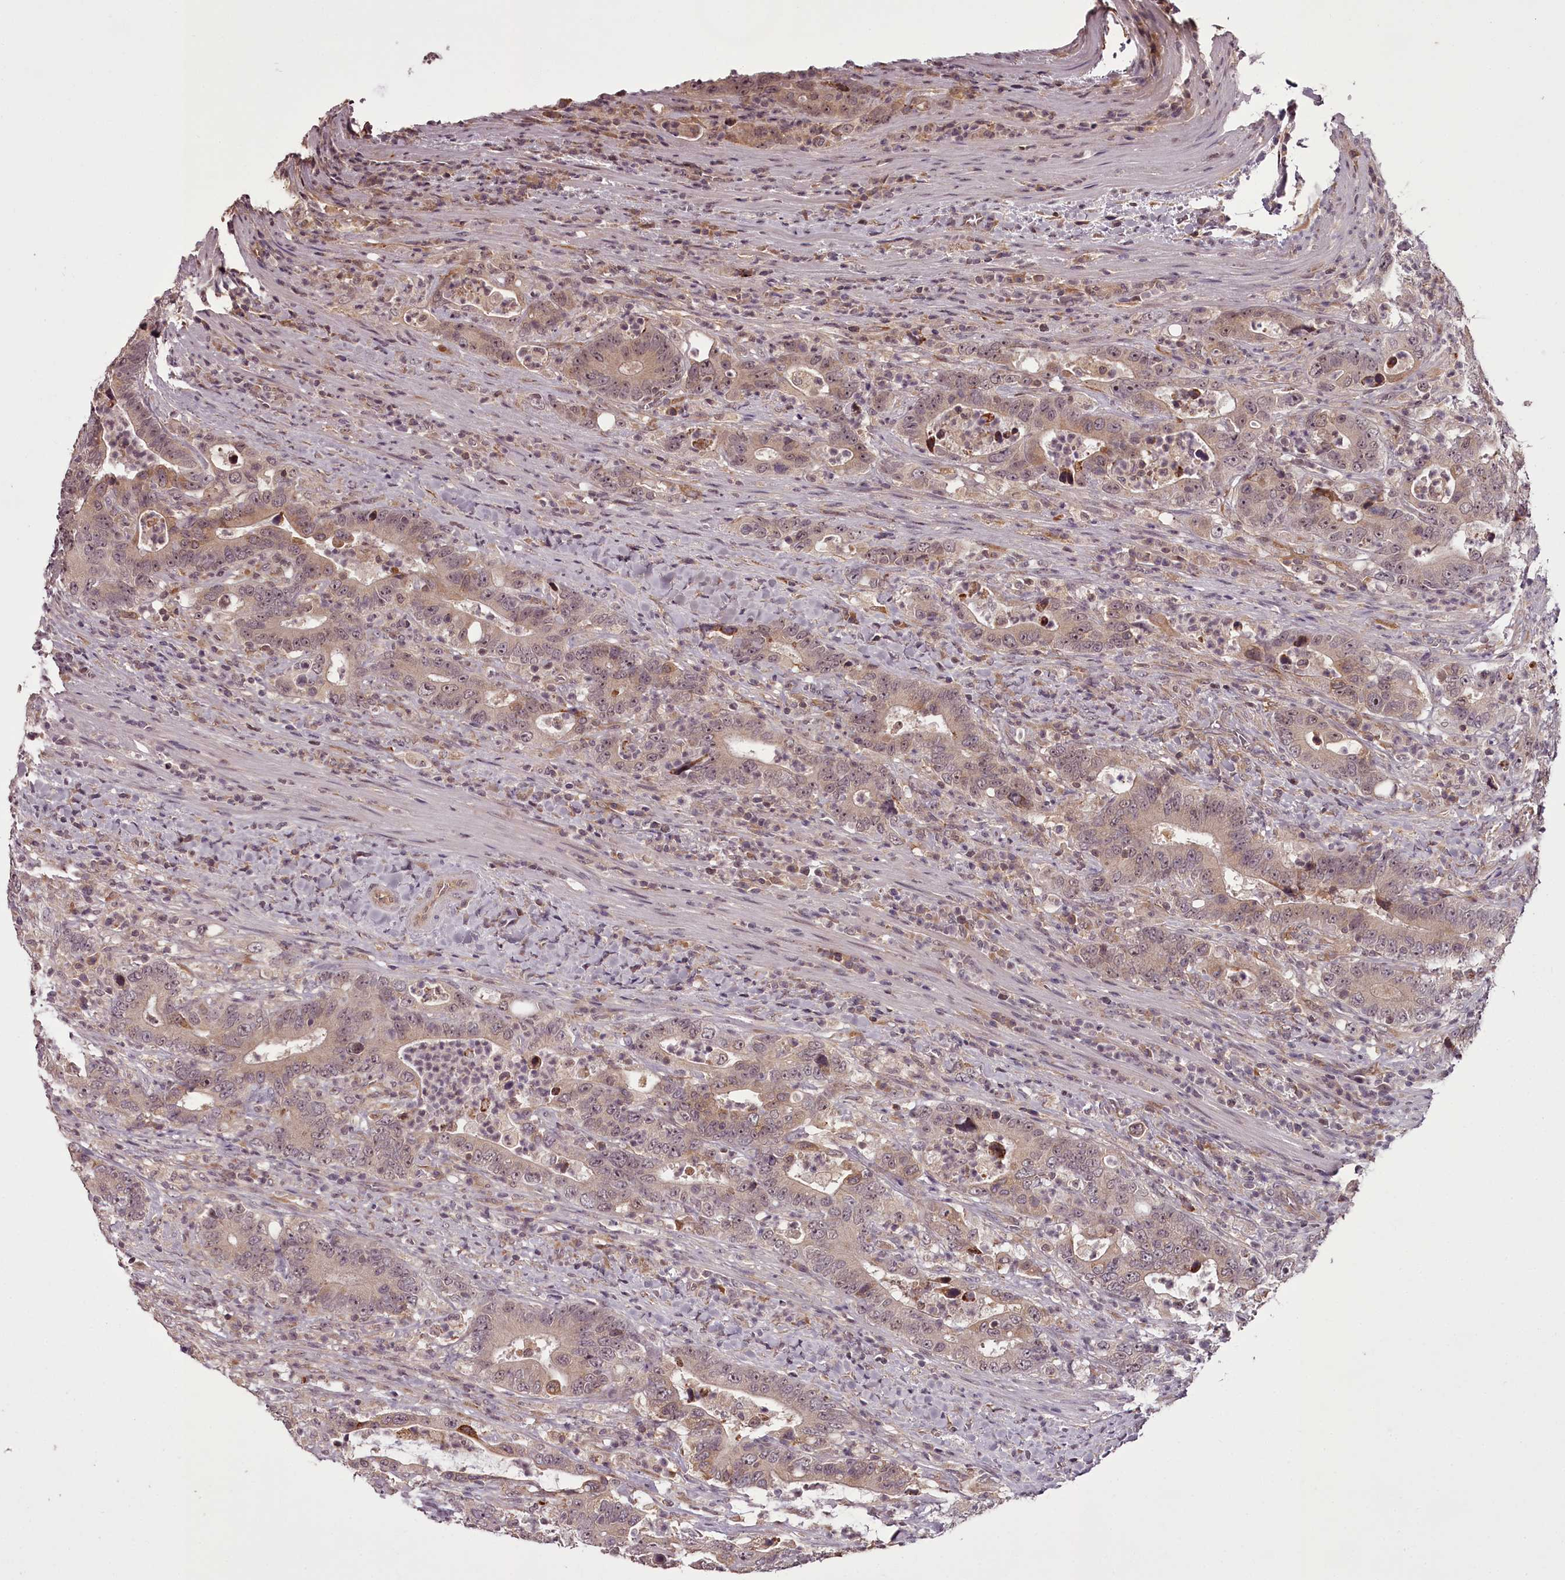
{"staining": {"intensity": "weak", "quantity": "25%-75%", "location": "cytoplasmic/membranous,nuclear"}, "tissue": "colorectal cancer", "cell_type": "Tumor cells", "image_type": "cancer", "snomed": [{"axis": "morphology", "description": "Adenocarcinoma, NOS"}, {"axis": "topography", "description": "Colon"}], "caption": "IHC staining of colorectal cancer, which reveals low levels of weak cytoplasmic/membranous and nuclear positivity in about 25%-75% of tumor cells indicating weak cytoplasmic/membranous and nuclear protein positivity. The staining was performed using DAB (3,3'-diaminobenzidine) (brown) for protein detection and nuclei were counterstained in hematoxylin (blue).", "gene": "CCDC92", "patient": {"sex": "female", "age": 75}}